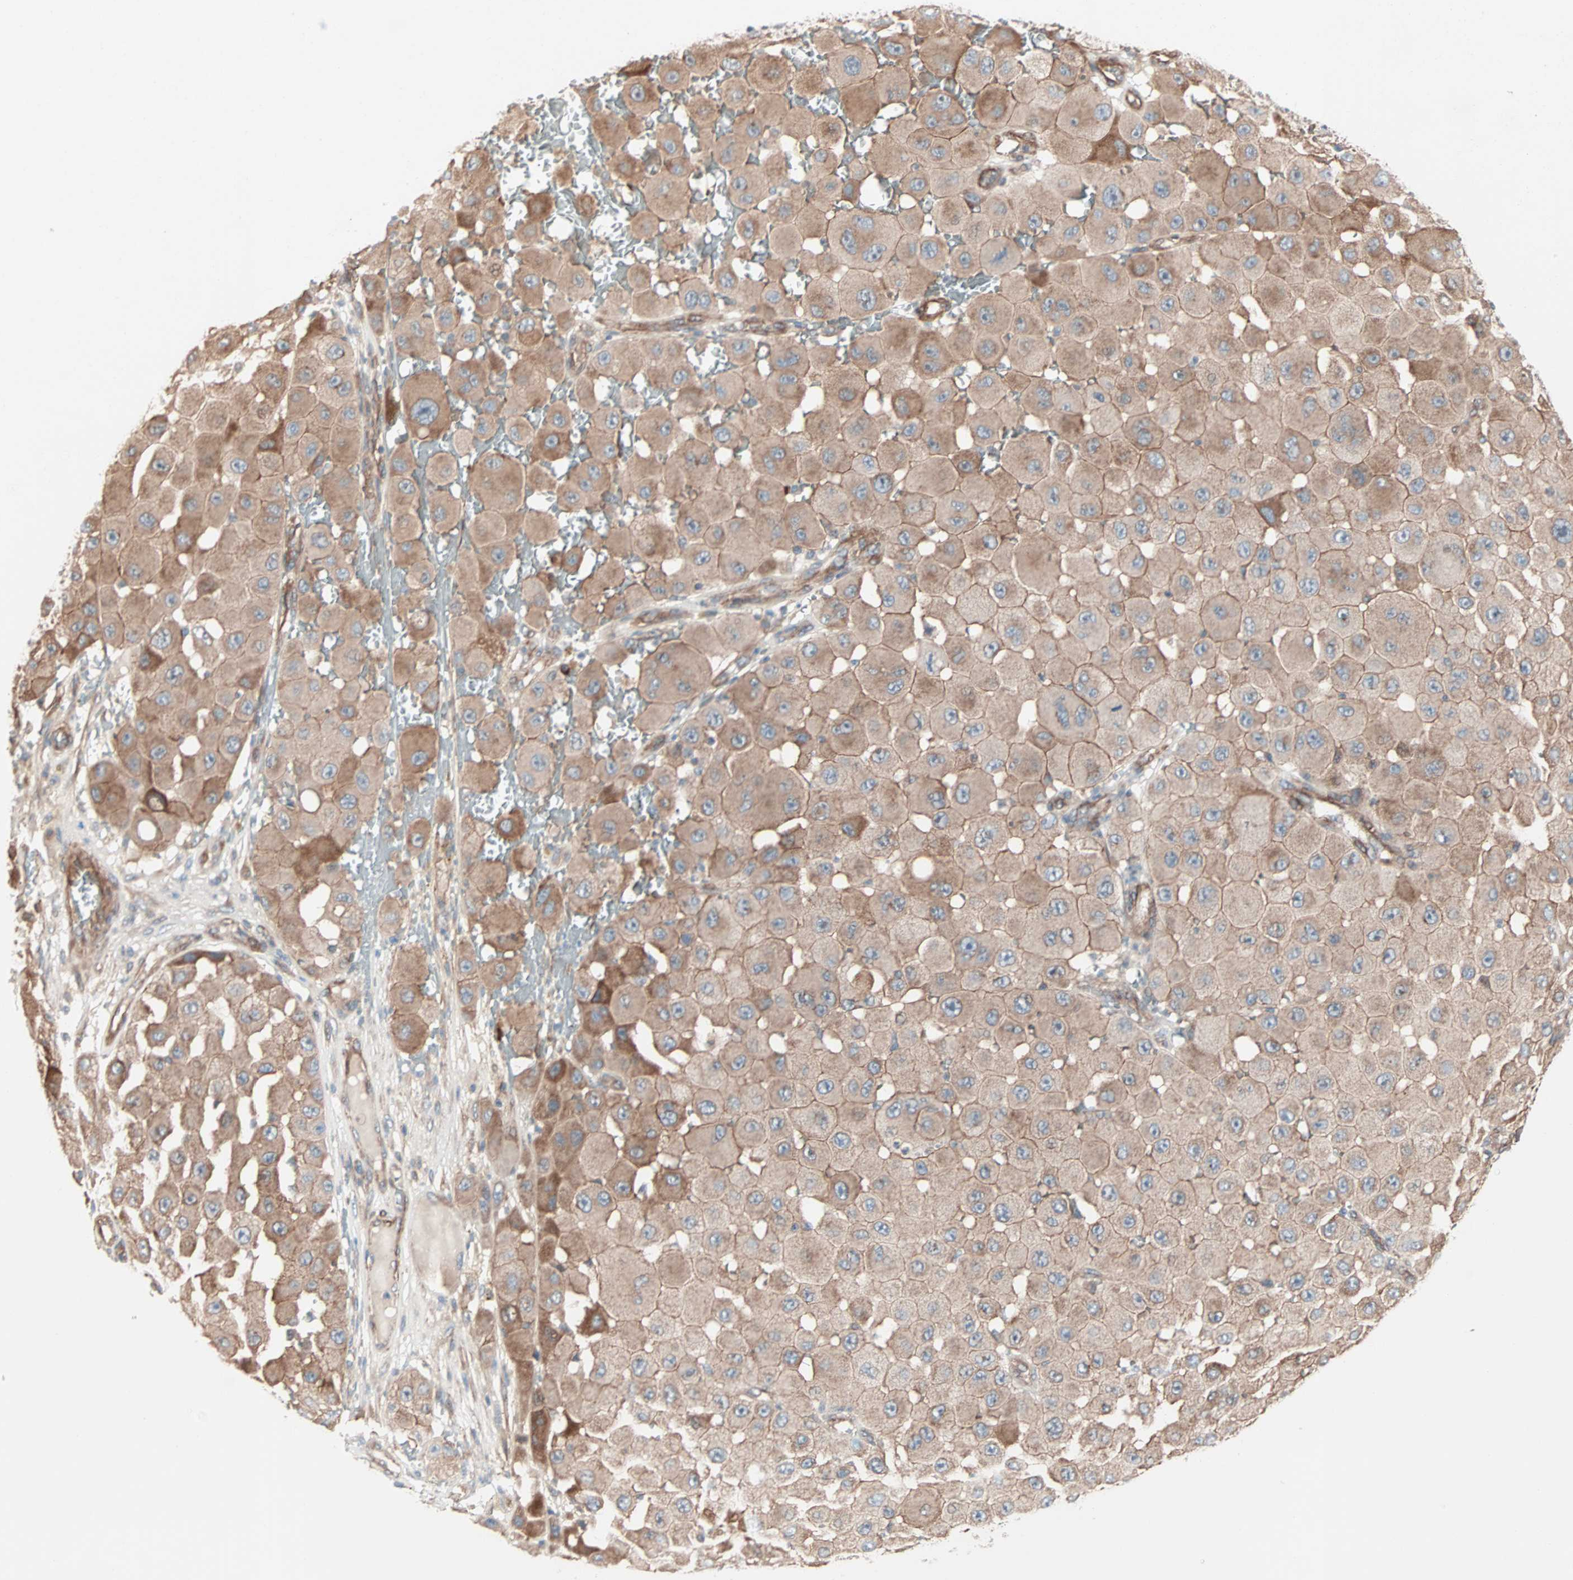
{"staining": {"intensity": "moderate", "quantity": ">75%", "location": "cytoplasmic/membranous"}, "tissue": "melanoma", "cell_type": "Tumor cells", "image_type": "cancer", "snomed": [{"axis": "morphology", "description": "Malignant melanoma, NOS"}, {"axis": "topography", "description": "Skin"}], "caption": "Immunohistochemistry staining of malignant melanoma, which exhibits medium levels of moderate cytoplasmic/membranous expression in about >75% of tumor cells indicating moderate cytoplasmic/membranous protein positivity. The staining was performed using DAB (brown) for protein detection and nuclei were counterstained in hematoxylin (blue).", "gene": "ALG5", "patient": {"sex": "female", "age": 81}}